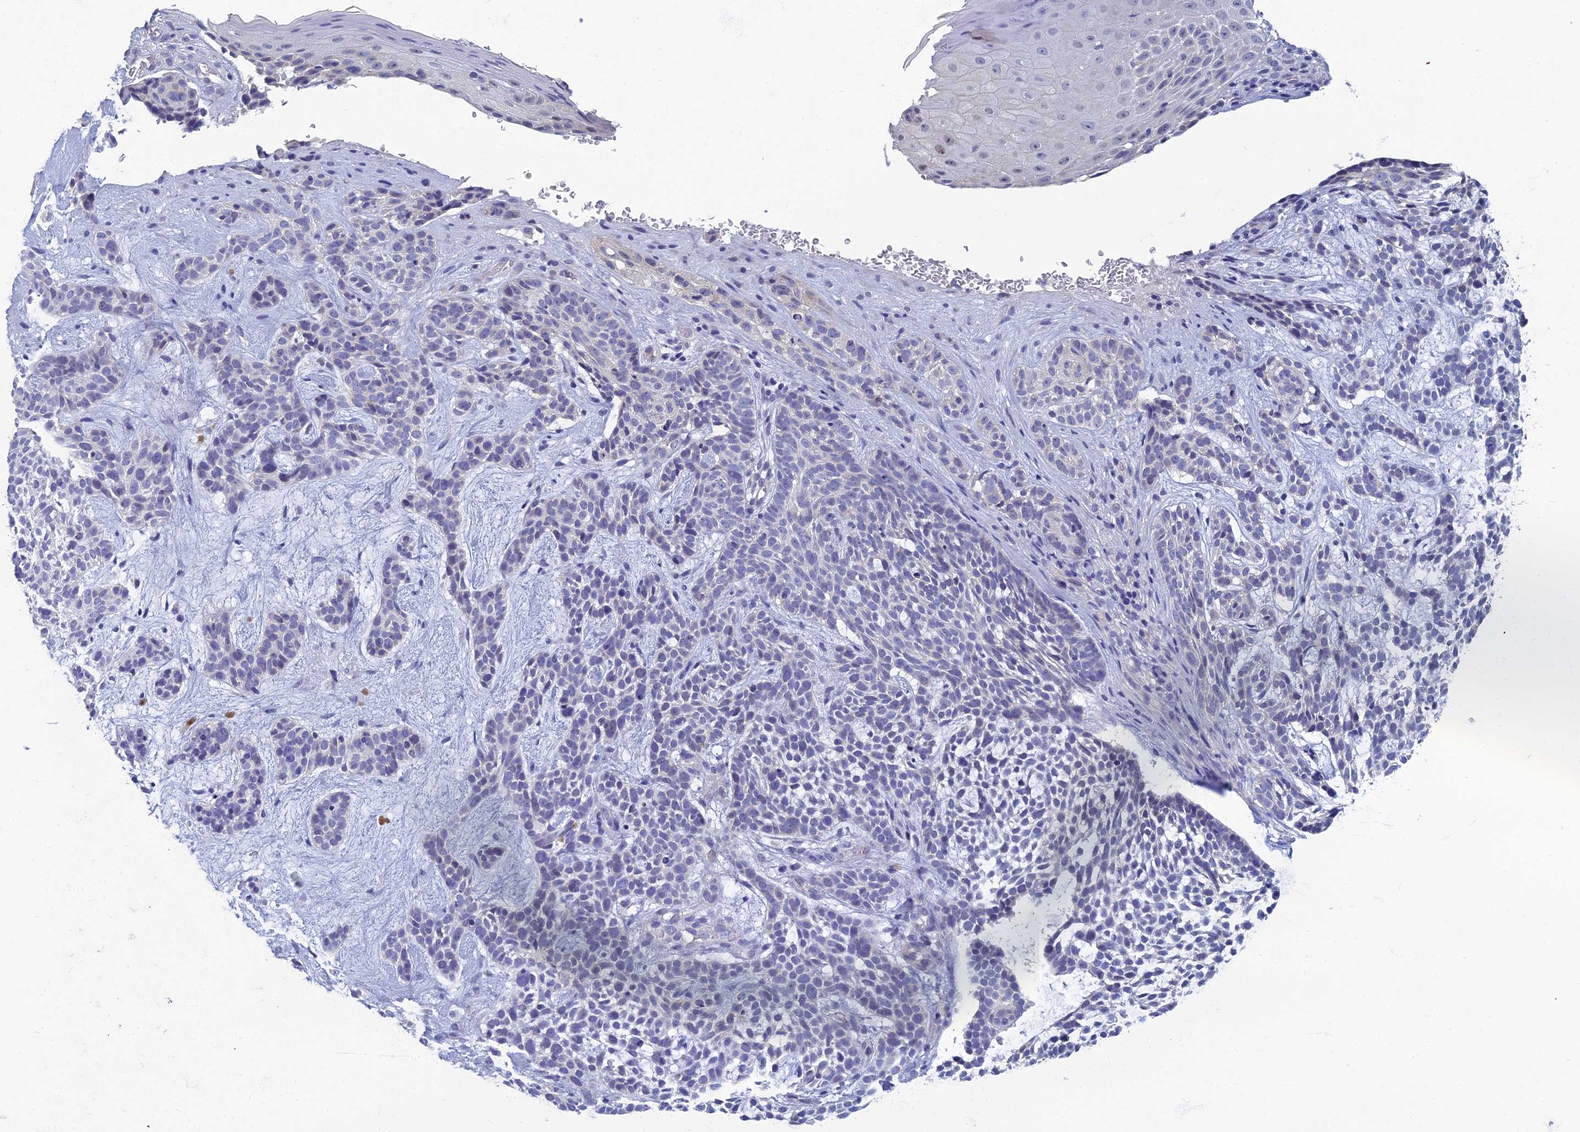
{"staining": {"intensity": "negative", "quantity": "none", "location": "none"}, "tissue": "skin cancer", "cell_type": "Tumor cells", "image_type": "cancer", "snomed": [{"axis": "morphology", "description": "Basal cell carcinoma"}, {"axis": "topography", "description": "Skin"}], "caption": "This photomicrograph is of basal cell carcinoma (skin) stained with immunohistochemistry (IHC) to label a protein in brown with the nuclei are counter-stained blue. There is no expression in tumor cells.", "gene": "SPIN4", "patient": {"sex": "male", "age": 71}}